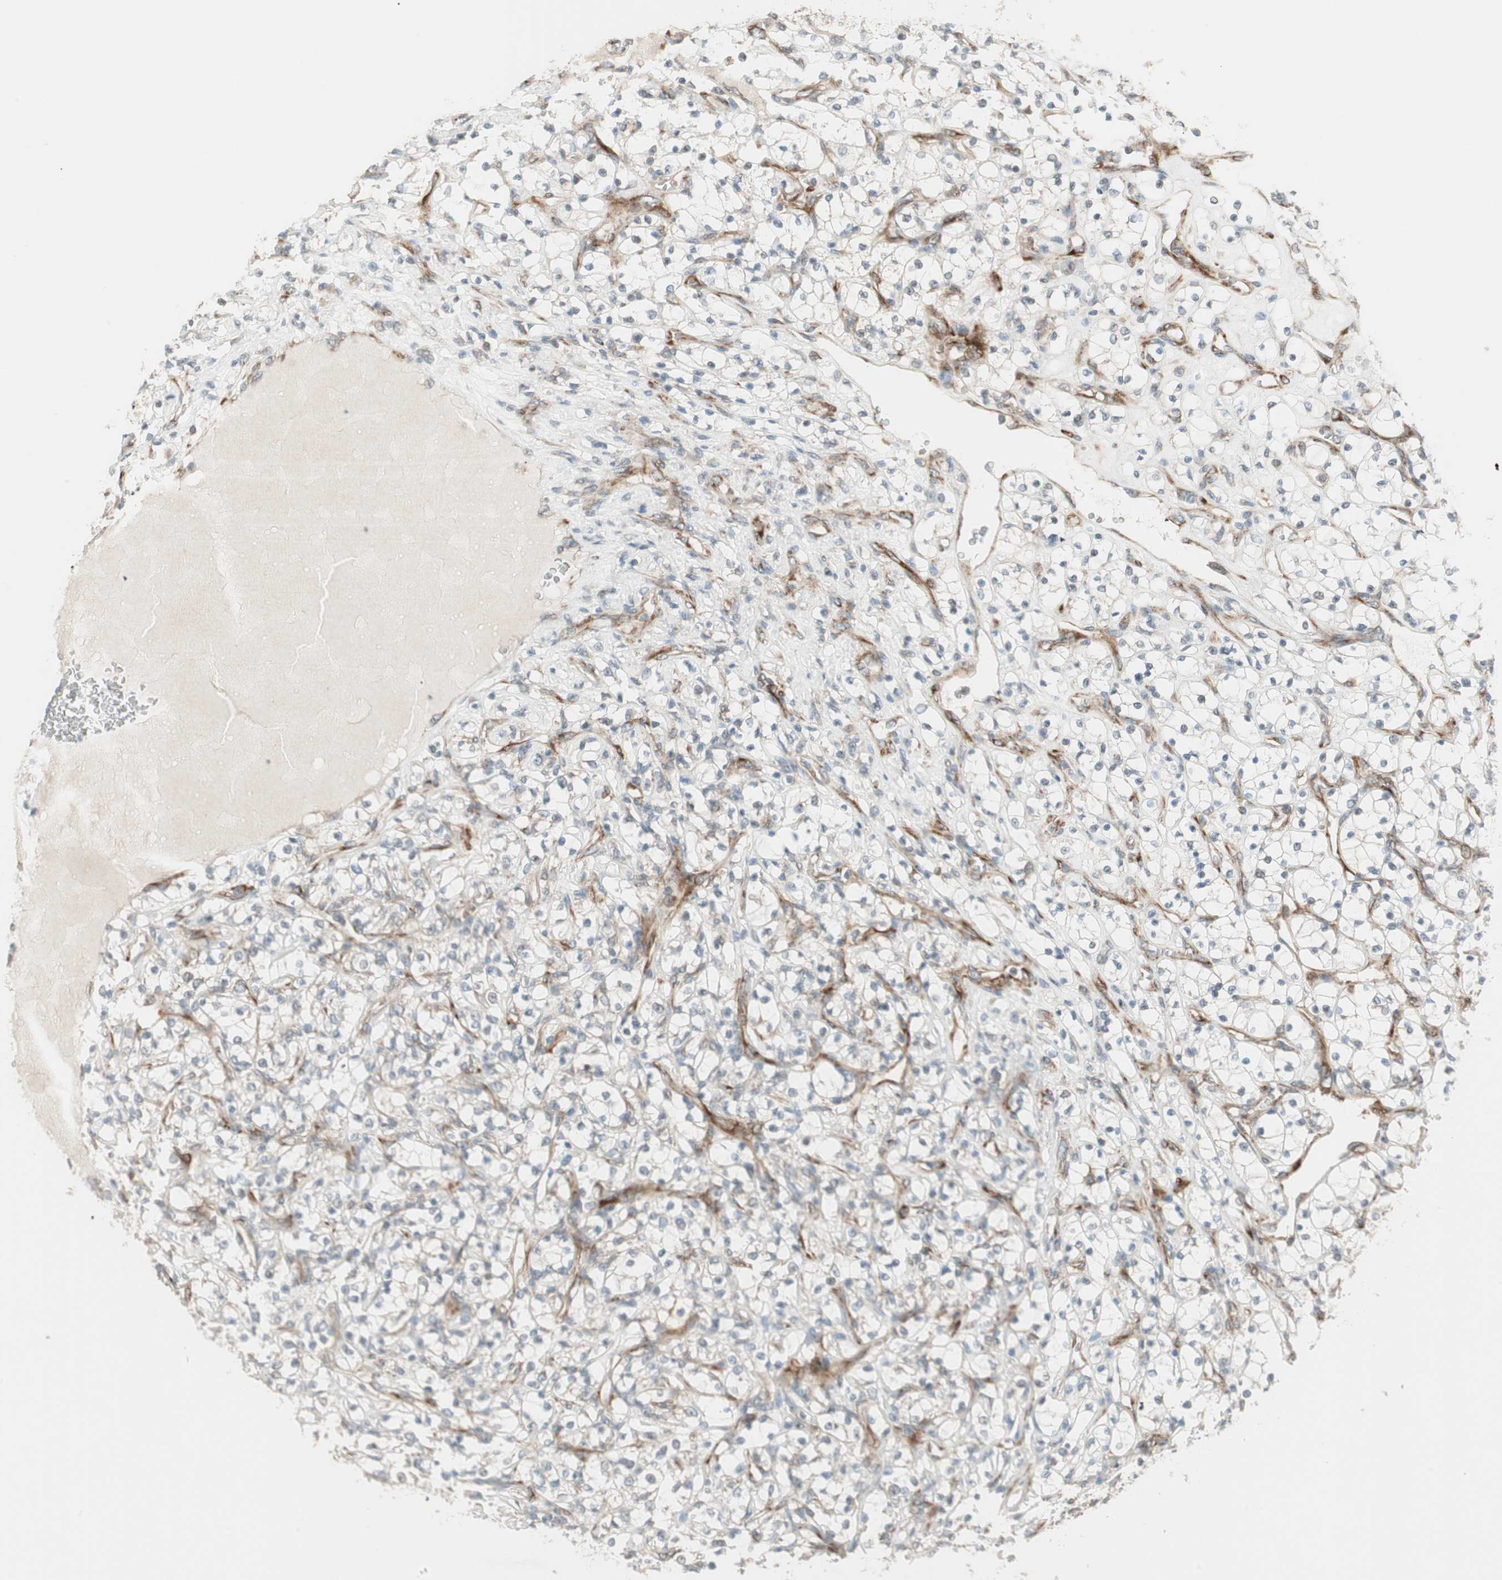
{"staining": {"intensity": "negative", "quantity": "none", "location": "none"}, "tissue": "renal cancer", "cell_type": "Tumor cells", "image_type": "cancer", "snomed": [{"axis": "morphology", "description": "Adenocarcinoma, NOS"}, {"axis": "topography", "description": "Kidney"}], "caption": "Micrograph shows no significant protein expression in tumor cells of renal cancer (adenocarcinoma).", "gene": "PPP2R5E", "patient": {"sex": "female", "age": 69}}